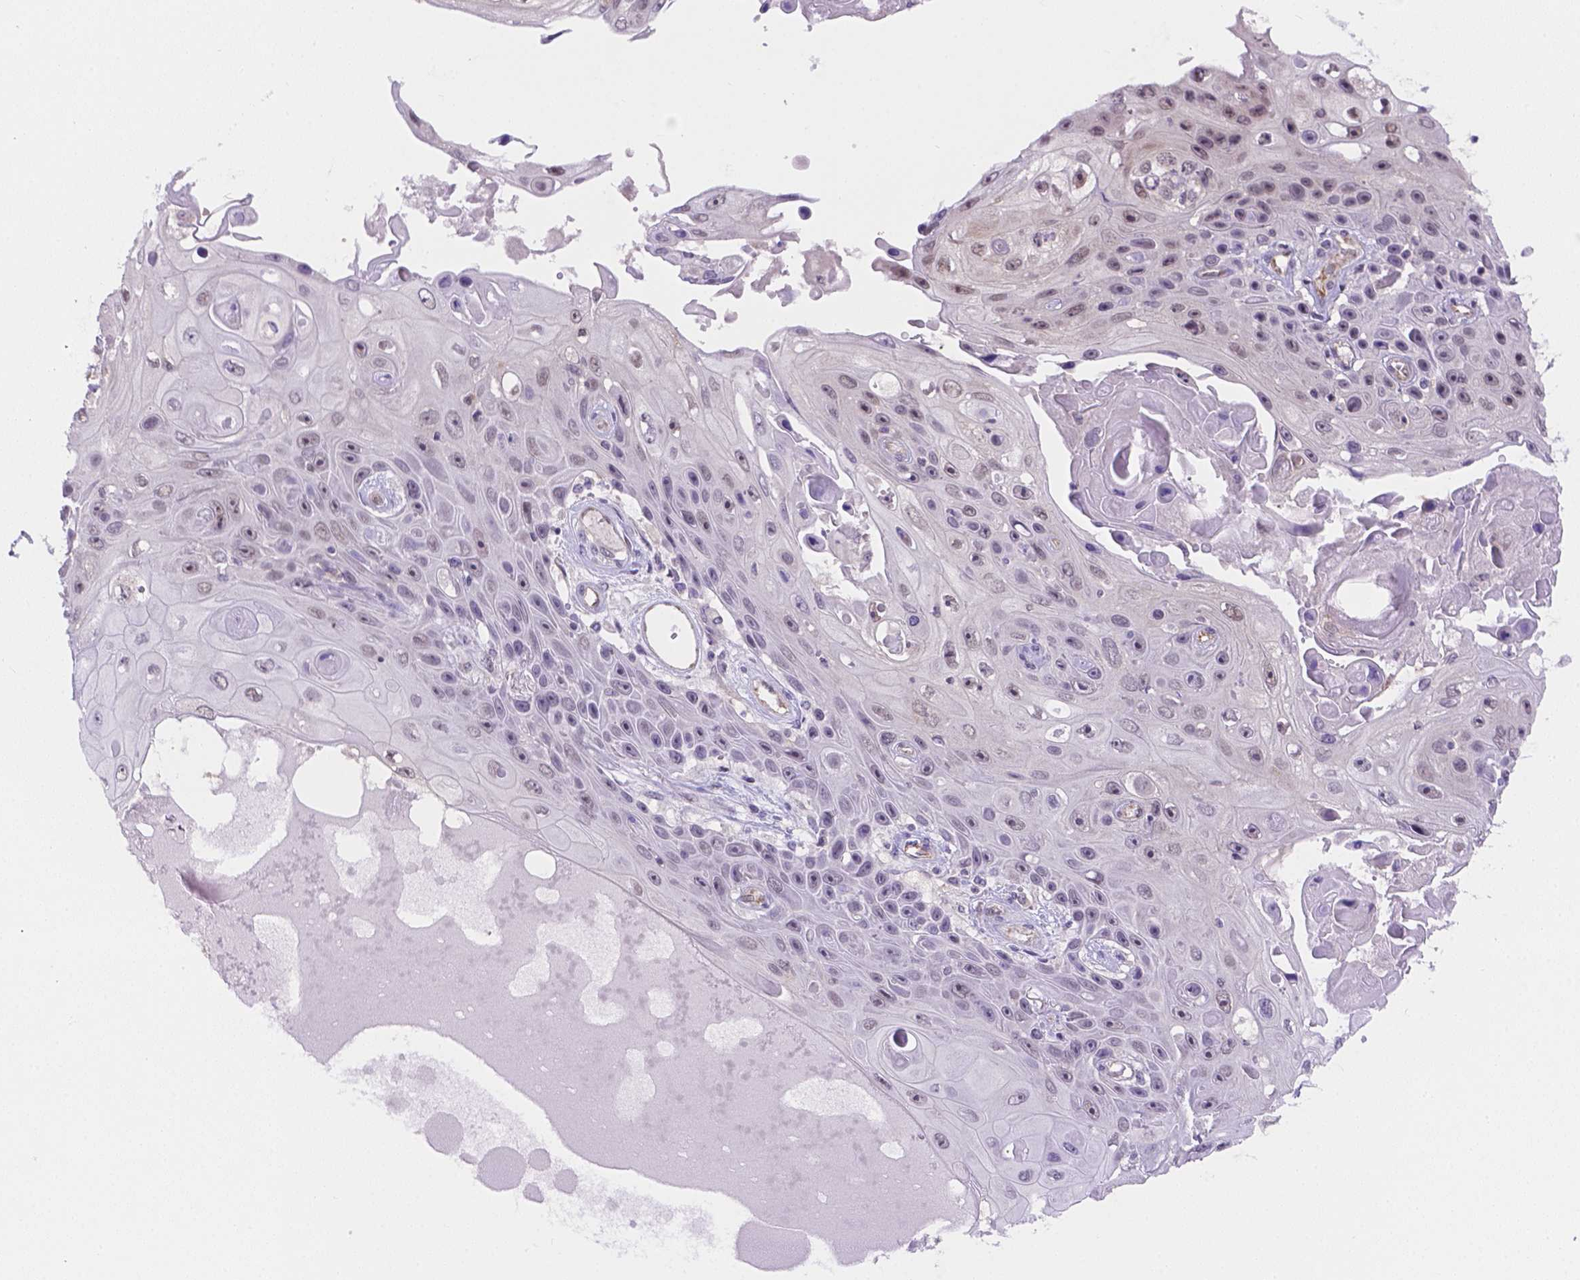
{"staining": {"intensity": "negative", "quantity": "none", "location": "none"}, "tissue": "skin cancer", "cell_type": "Tumor cells", "image_type": "cancer", "snomed": [{"axis": "morphology", "description": "Squamous cell carcinoma, NOS"}, {"axis": "topography", "description": "Skin"}], "caption": "Tumor cells show no significant protein positivity in skin squamous cell carcinoma.", "gene": "NXPE2", "patient": {"sex": "male", "age": 82}}